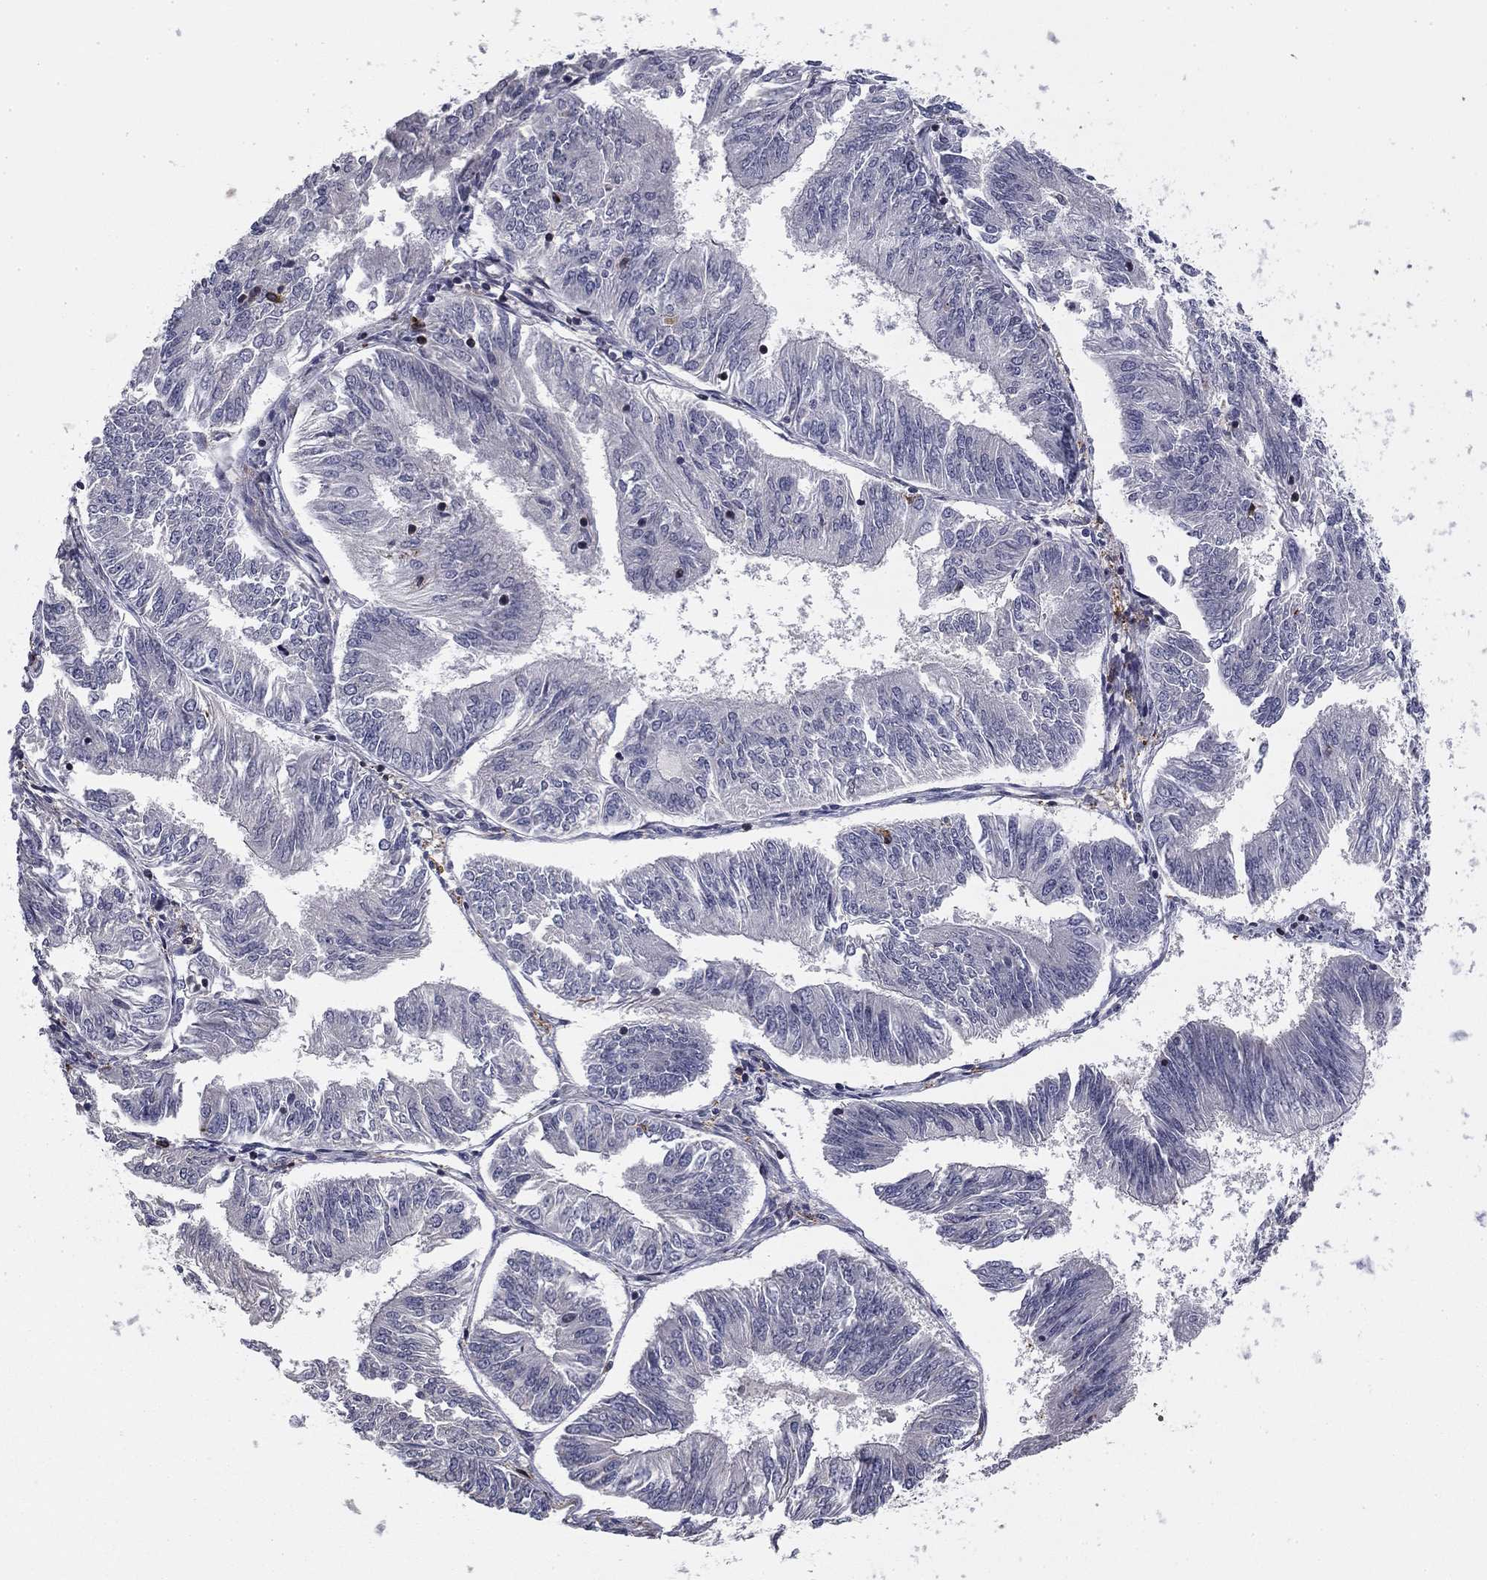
{"staining": {"intensity": "negative", "quantity": "none", "location": "none"}, "tissue": "endometrial cancer", "cell_type": "Tumor cells", "image_type": "cancer", "snomed": [{"axis": "morphology", "description": "Adenocarcinoma, NOS"}, {"axis": "topography", "description": "Endometrium"}], "caption": "Micrograph shows no significant protein positivity in tumor cells of endometrial cancer.", "gene": "PLCB2", "patient": {"sex": "female", "age": 58}}